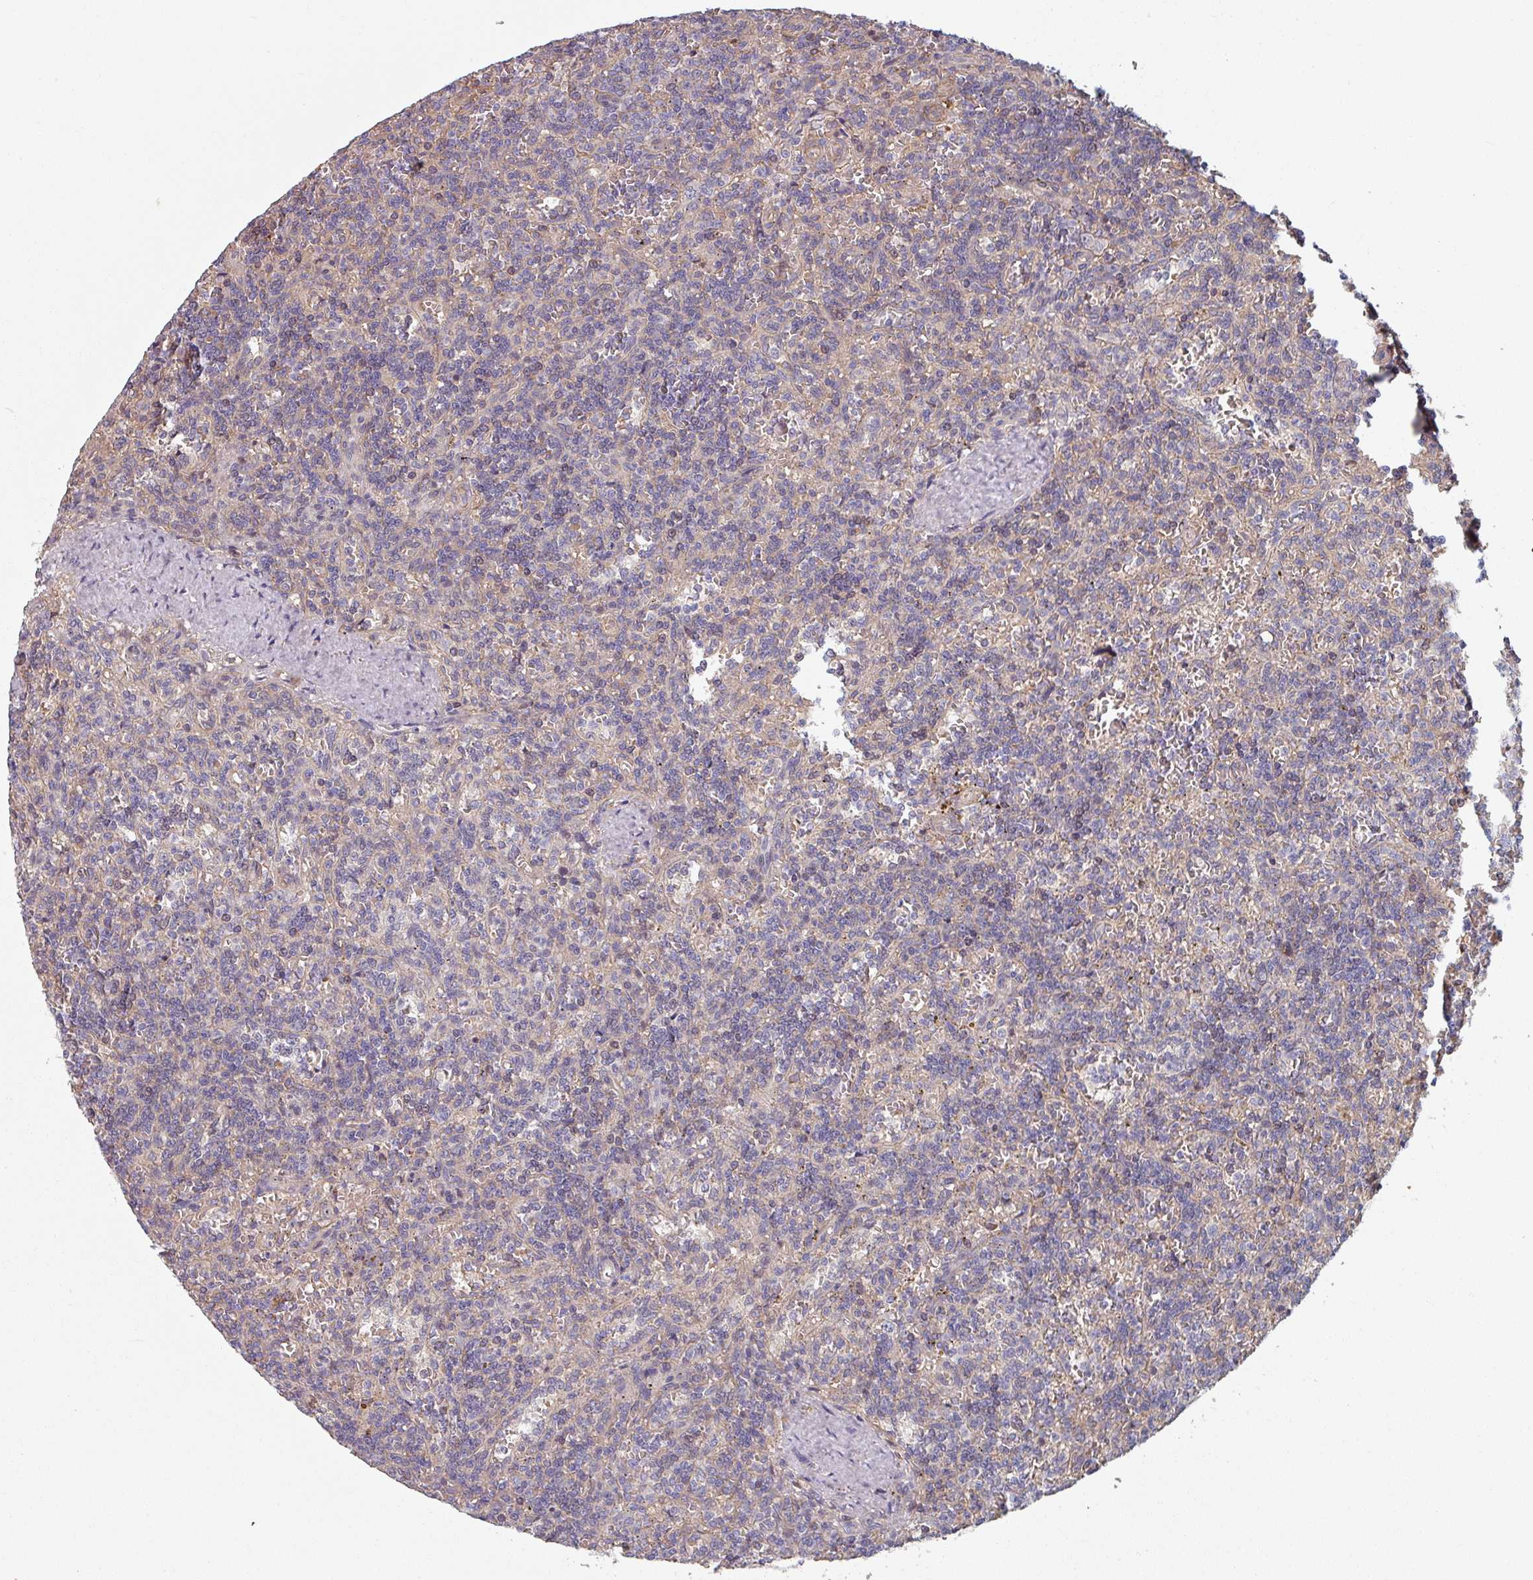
{"staining": {"intensity": "negative", "quantity": "none", "location": "none"}, "tissue": "lymphoma", "cell_type": "Tumor cells", "image_type": "cancer", "snomed": [{"axis": "morphology", "description": "Malignant lymphoma, non-Hodgkin's type, Low grade"}, {"axis": "topography", "description": "Spleen"}], "caption": "This is a photomicrograph of IHC staining of low-grade malignant lymphoma, non-Hodgkin's type, which shows no expression in tumor cells.", "gene": "C4BPB", "patient": {"sex": "male", "age": 73}}